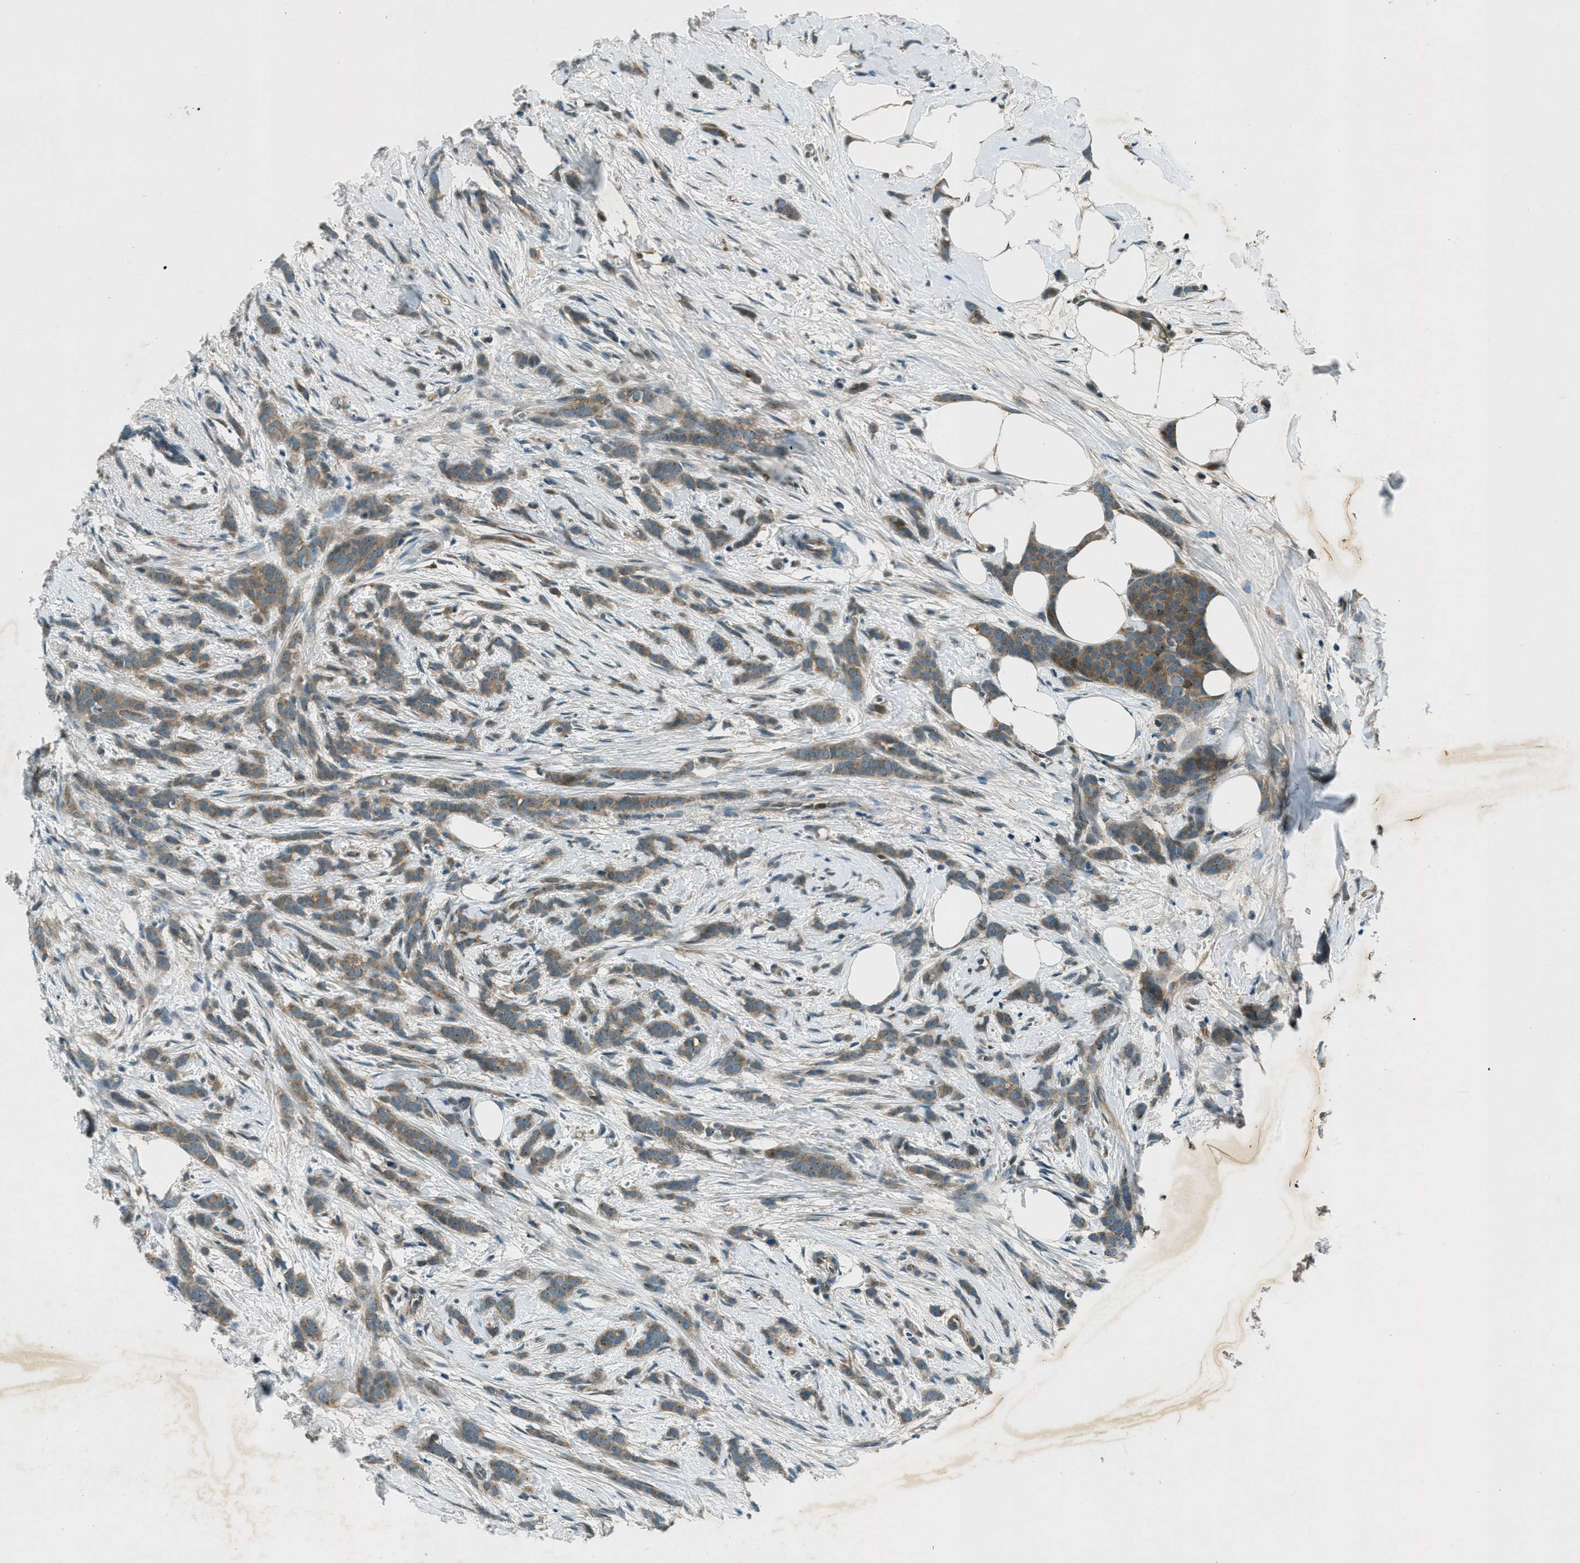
{"staining": {"intensity": "moderate", "quantity": ">75%", "location": "cytoplasmic/membranous"}, "tissue": "breast cancer", "cell_type": "Tumor cells", "image_type": "cancer", "snomed": [{"axis": "morphology", "description": "Lobular carcinoma, in situ"}, {"axis": "morphology", "description": "Lobular carcinoma"}, {"axis": "topography", "description": "Breast"}], "caption": "Breast lobular carcinoma in situ was stained to show a protein in brown. There is medium levels of moderate cytoplasmic/membranous positivity in about >75% of tumor cells.", "gene": "STK11", "patient": {"sex": "female", "age": 41}}